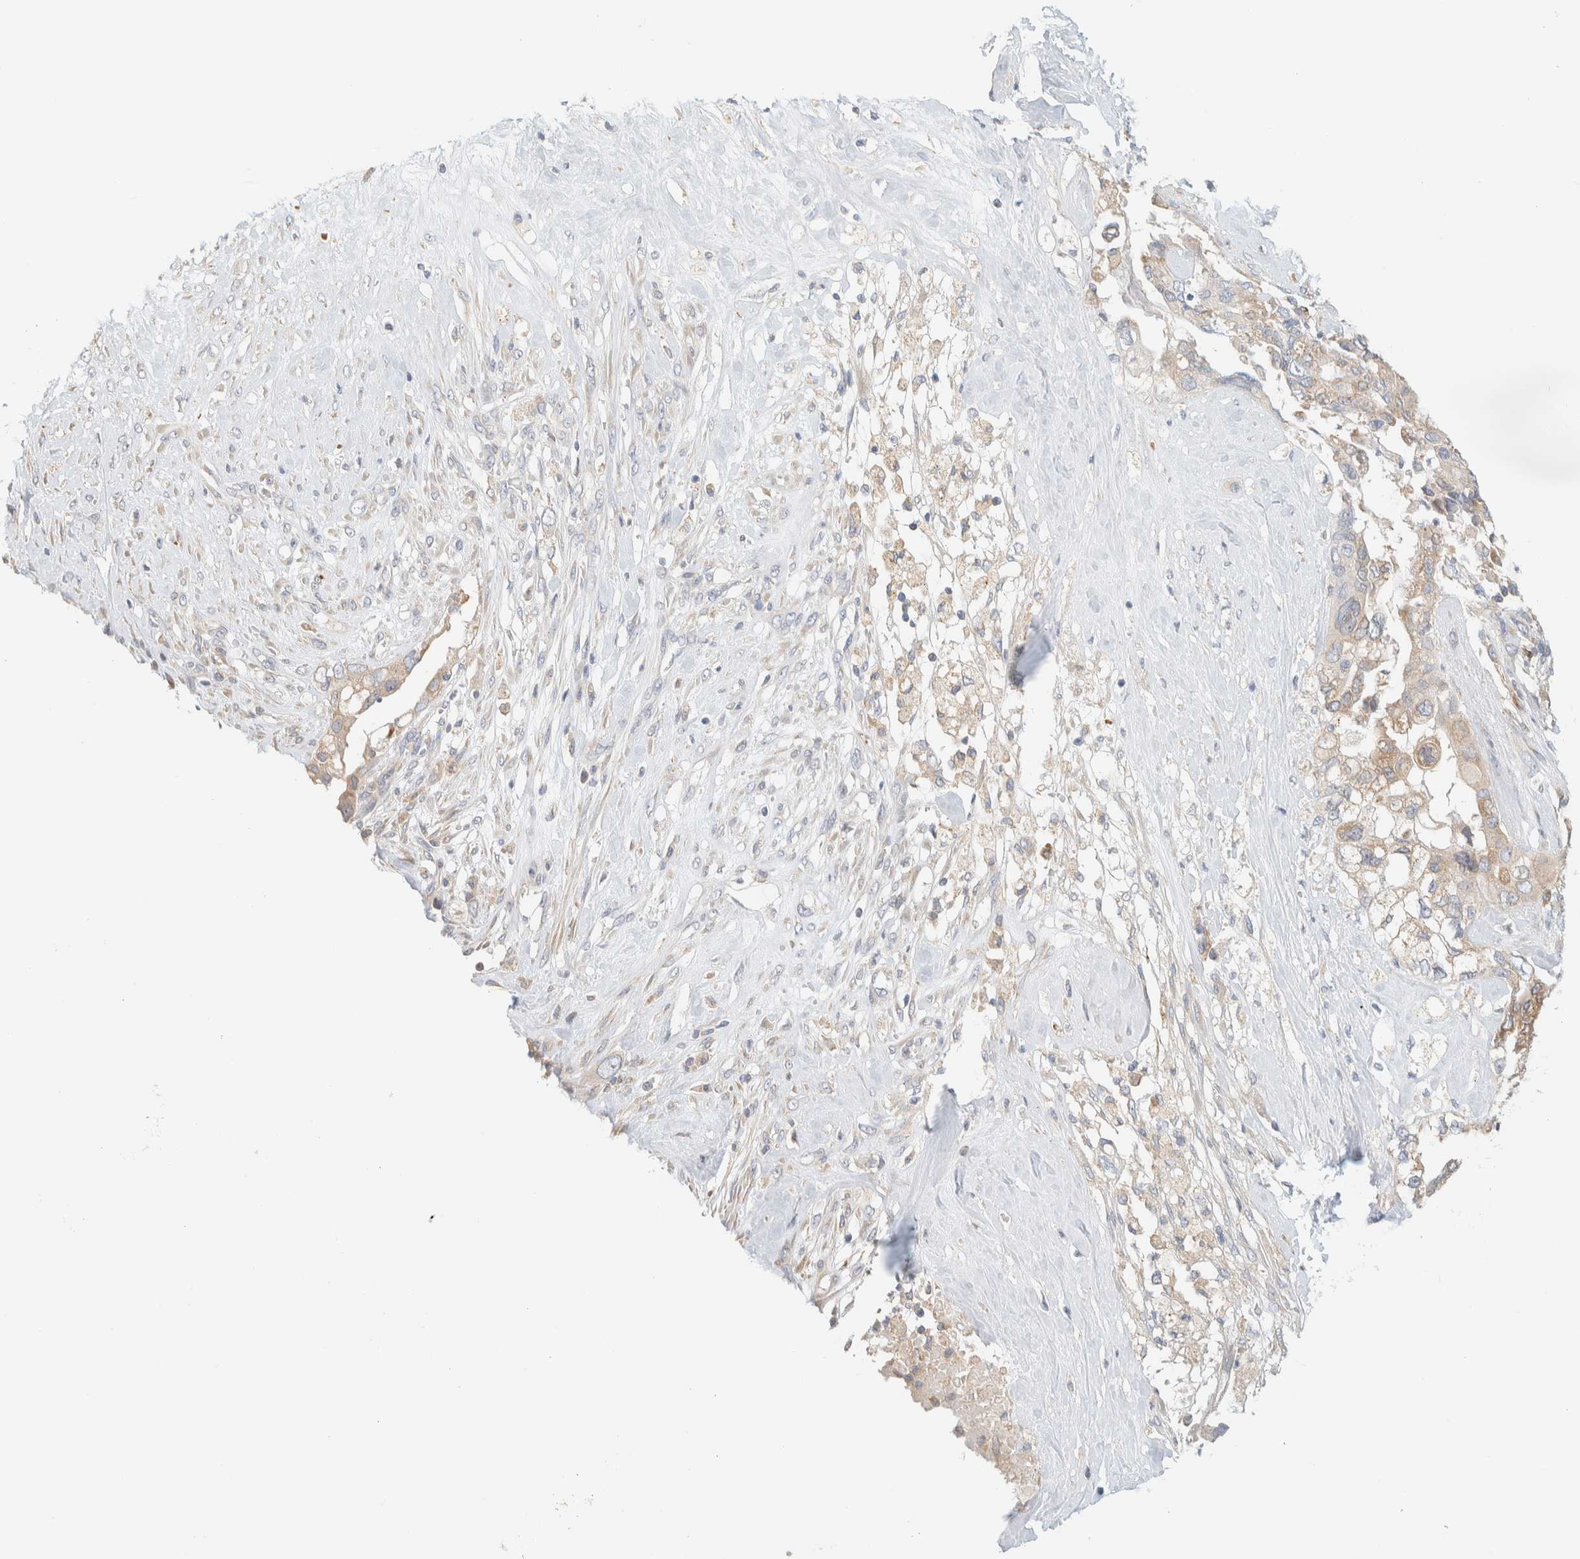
{"staining": {"intensity": "weak", "quantity": "25%-75%", "location": "cytoplasmic/membranous"}, "tissue": "pancreatic cancer", "cell_type": "Tumor cells", "image_type": "cancer", "snomed": [{"axis": "morphology", "description": "Adenocarcinoma, NOS"}, {"axis": "topography", "description": "Pancreas"}], "caption": "Human pancreatic adenocarcinoma stained with a protein marker exhibits weak staining in tumor cells.", "gene": "NT5C", "patient": {"sex": "female", "age": 56}}